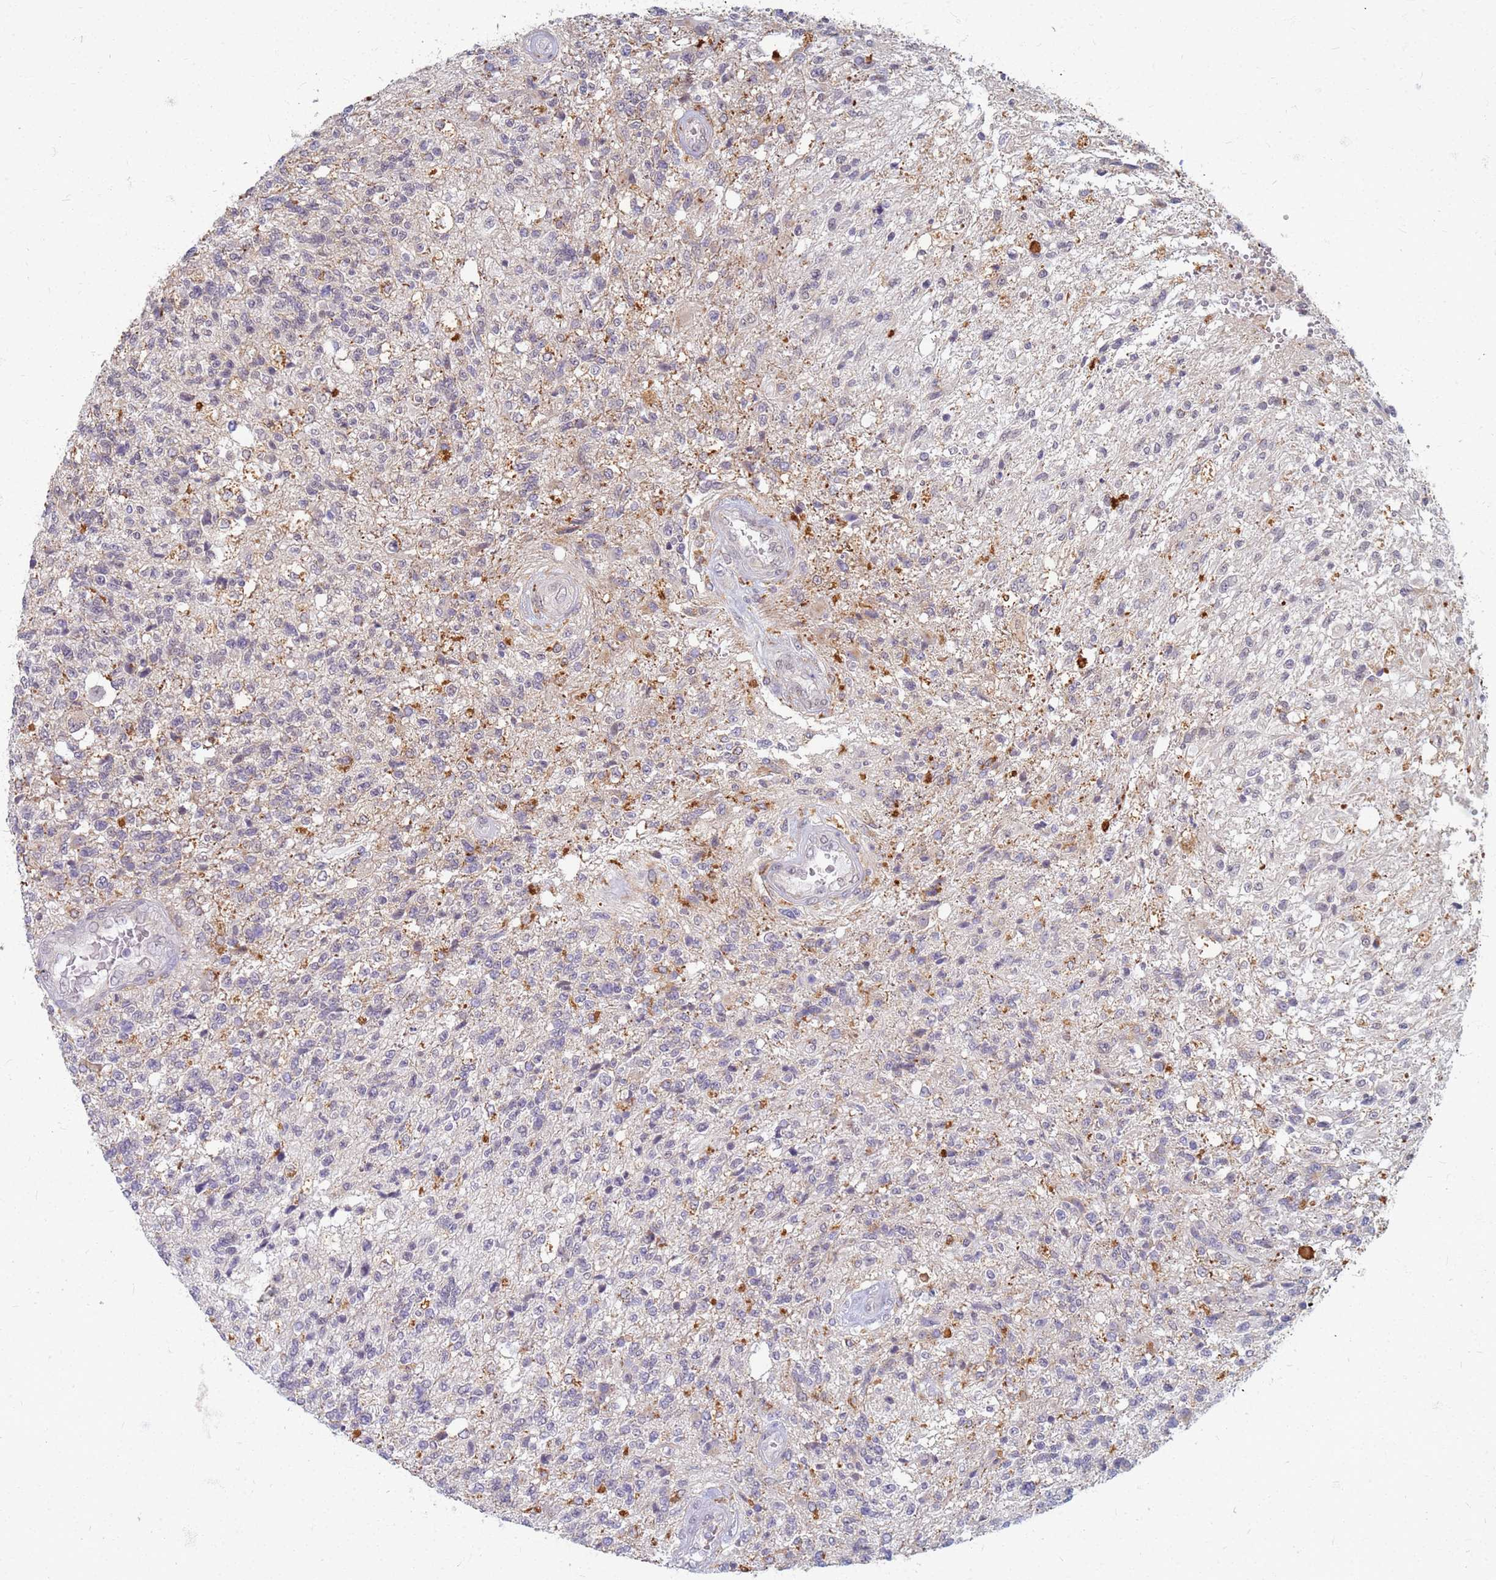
{"staining": {"intensity": "negative", "quantity": "none", "location": "none"}, "tissue": "glioma", "cell_type": "Tumor cells", "image_type": "cancer", "snomed": [{"axis": "morphology", "description": "Glioma, malignant, High grade"}, {"axis": "topography", "description": "Brain"}], "caption": "This is an IHC photomicrograph of malignant glioma (high-grade). There is no positivity in tumor cells.", "gene": "ATP6V1E1", "patient": {"sex": "male", "age": 56}}